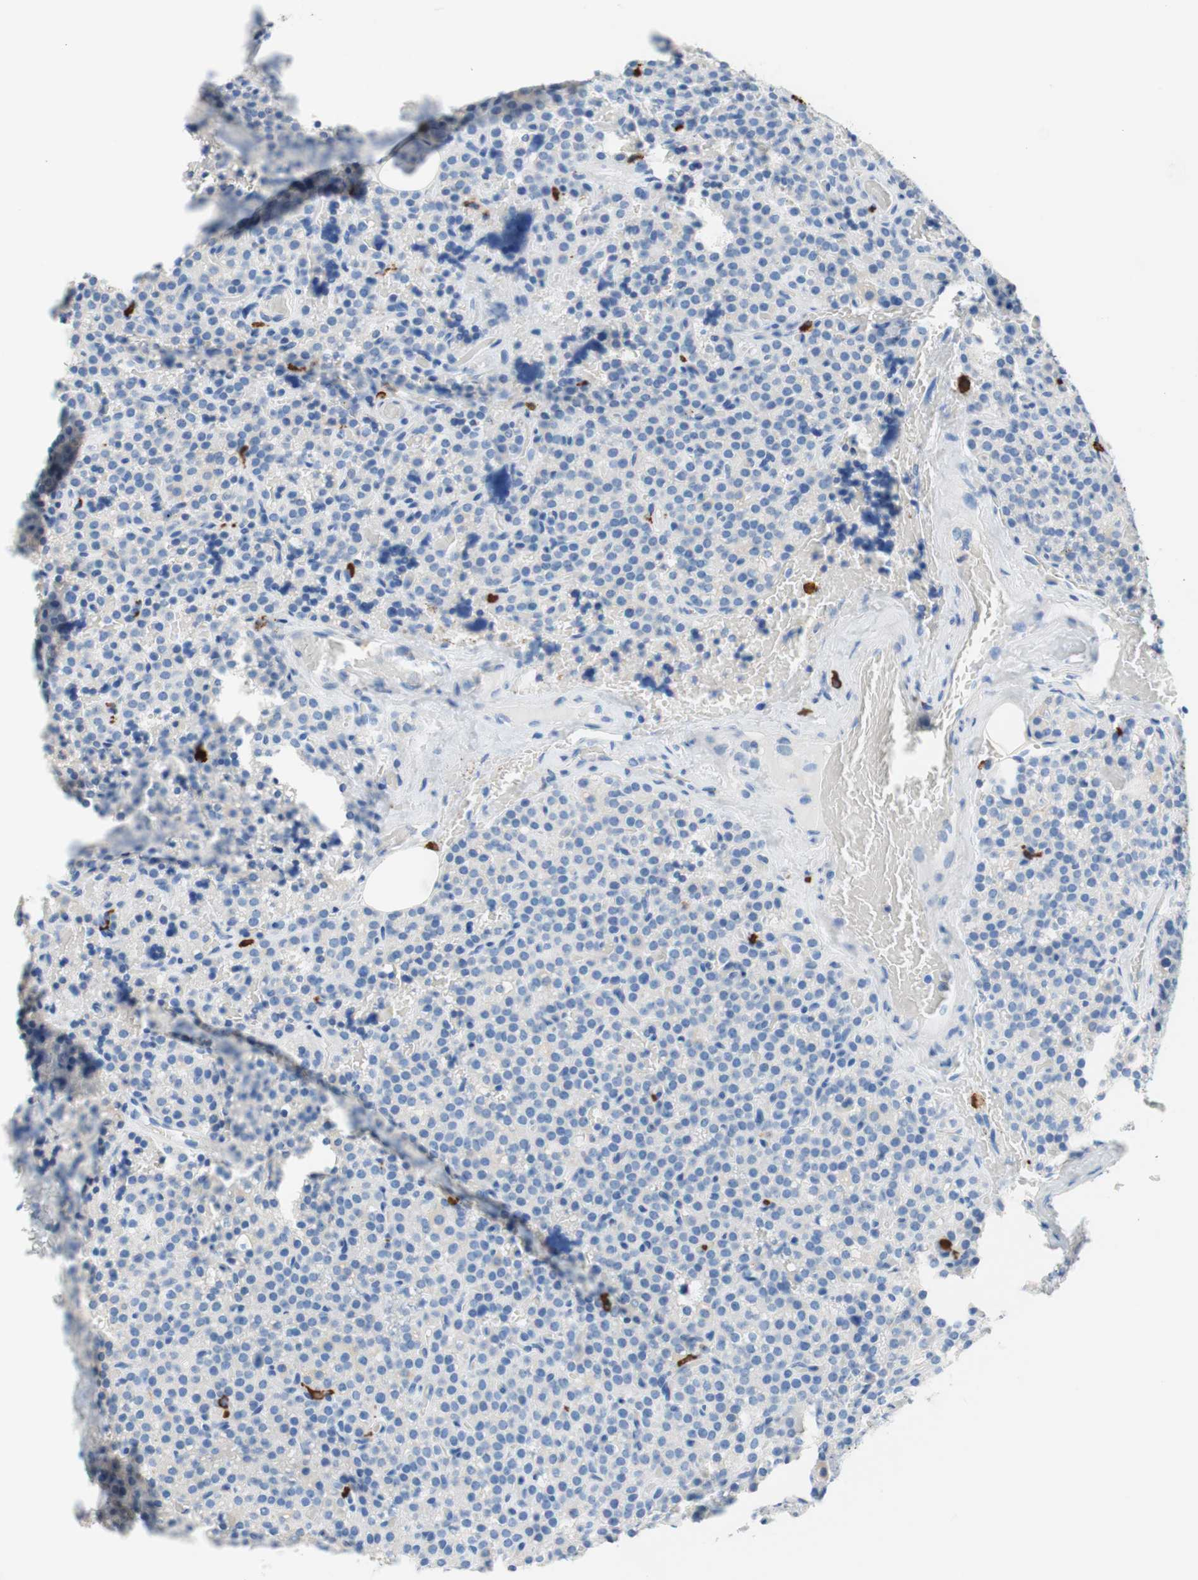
{"staining": {"intensity": "weak", "quantity": "25%-75%", "location": "cytoplasmic/membranous"}, "tissue": "parathyroid gland", "cell_type": "Glandular cells", "image_type": "normal", "snomed": [{"axis": "morphology", "description": "Normal tissue, NOS"}, {"axis": "topography", "description": "Parathyroid gland"}], "caption": "Immunohistochemical staining of benign human parathyroid gland exhibits low levels of weak cytoplasmic/membranous expression in about 25%-75% of glandular cells.", "gene": "CEACAM1", "patient": {"sex": "female", "age": 47}}